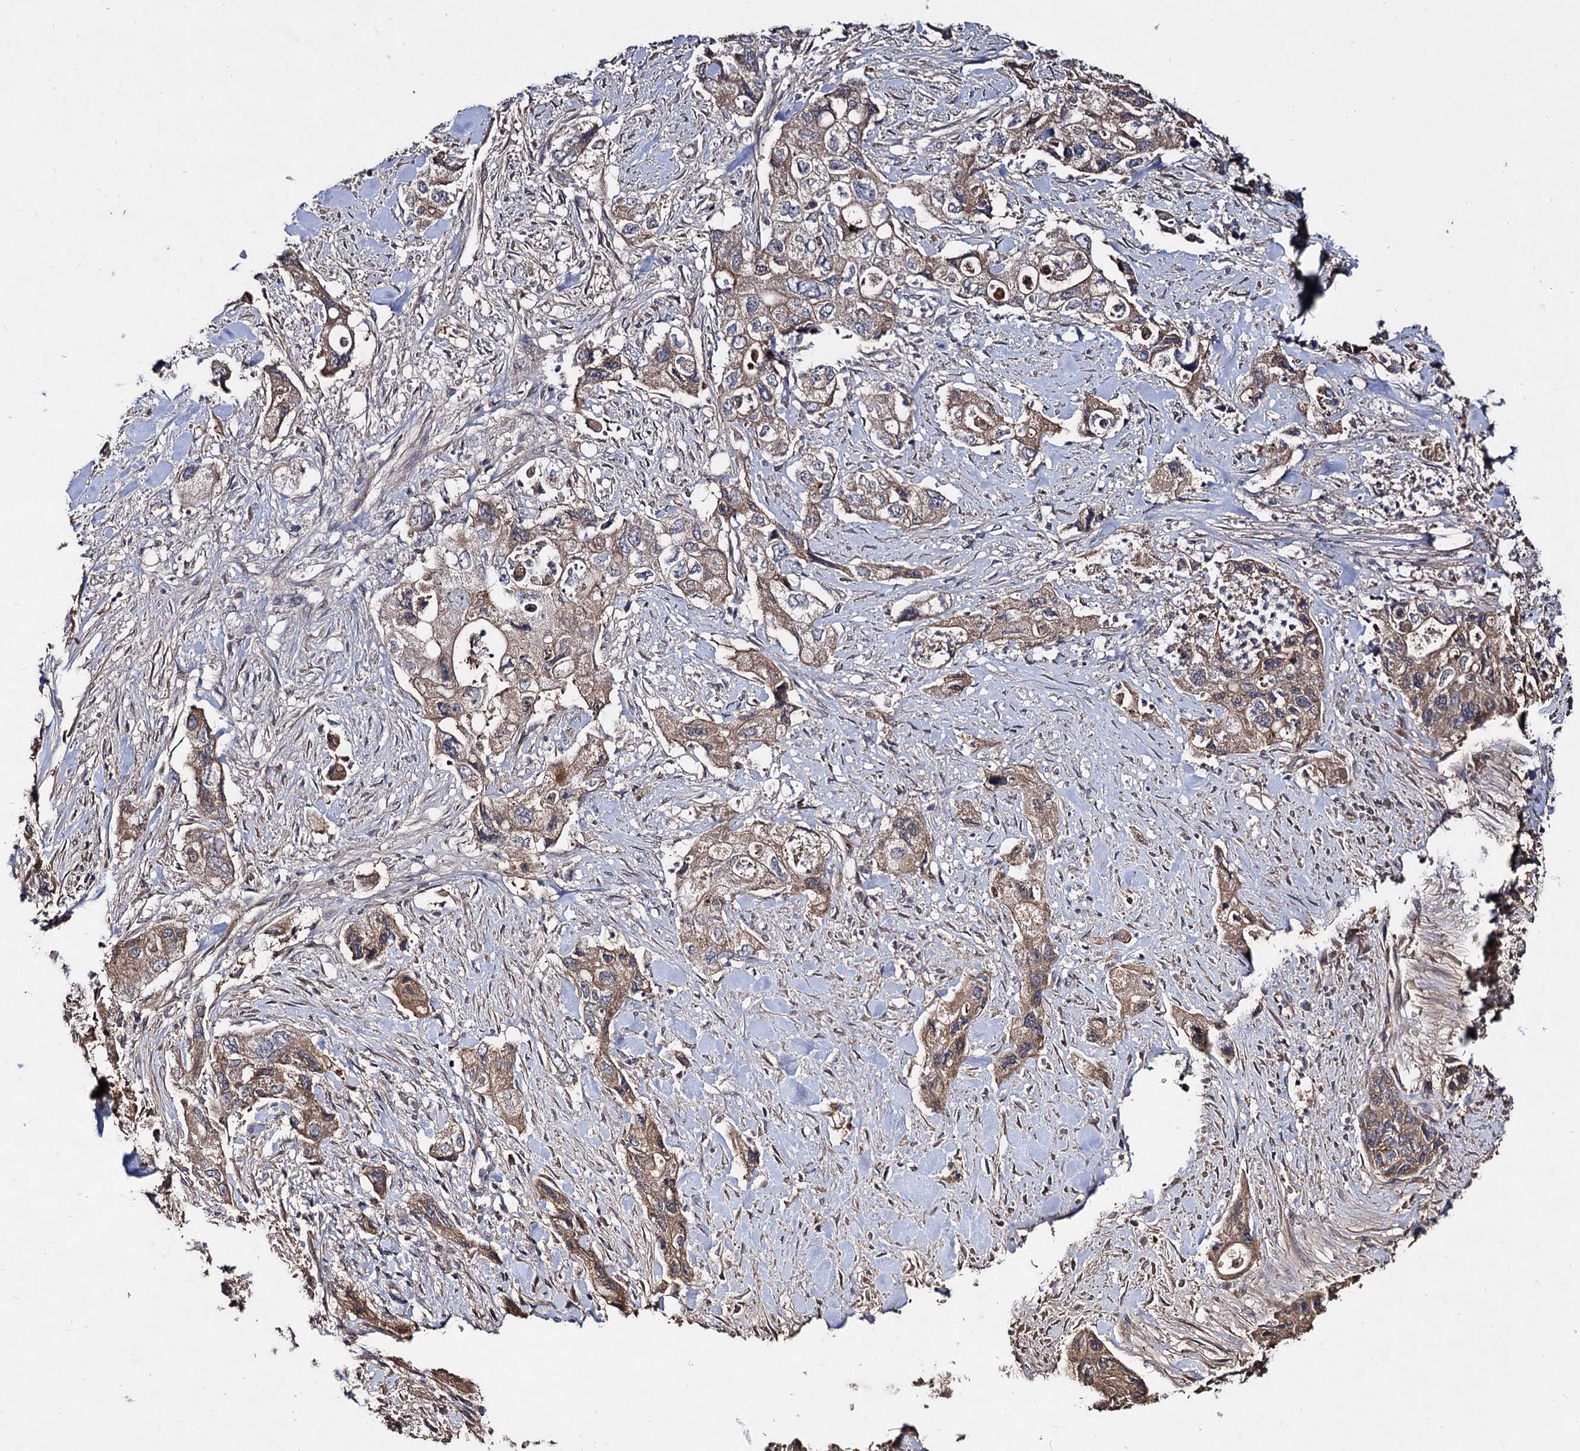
{"staining": {"intensity": "moderate", "quantity": ">75%", "location": "cytoplasmic/membranous"}, "tissue": "pancreatic cancer", "cell_type": "Tumor cells", "image_type": "cancer", "snomed": [{"axis": "morphology", "description": "Adenocarcinoma, NOS"}, {"axis": "topography", "description": "Pancreas"}], "caption": "Adenocarcinoma (pancreatic) stained with immunohistochemistry exhibits moderate cytoplasmic/membranous expression in about >75% of tumor cells. (brown staining indicates protein expression, while blue staining denotes nuclei).", "gene": "ARFIP2", "patient": {"sex": "female", "age": 73}}